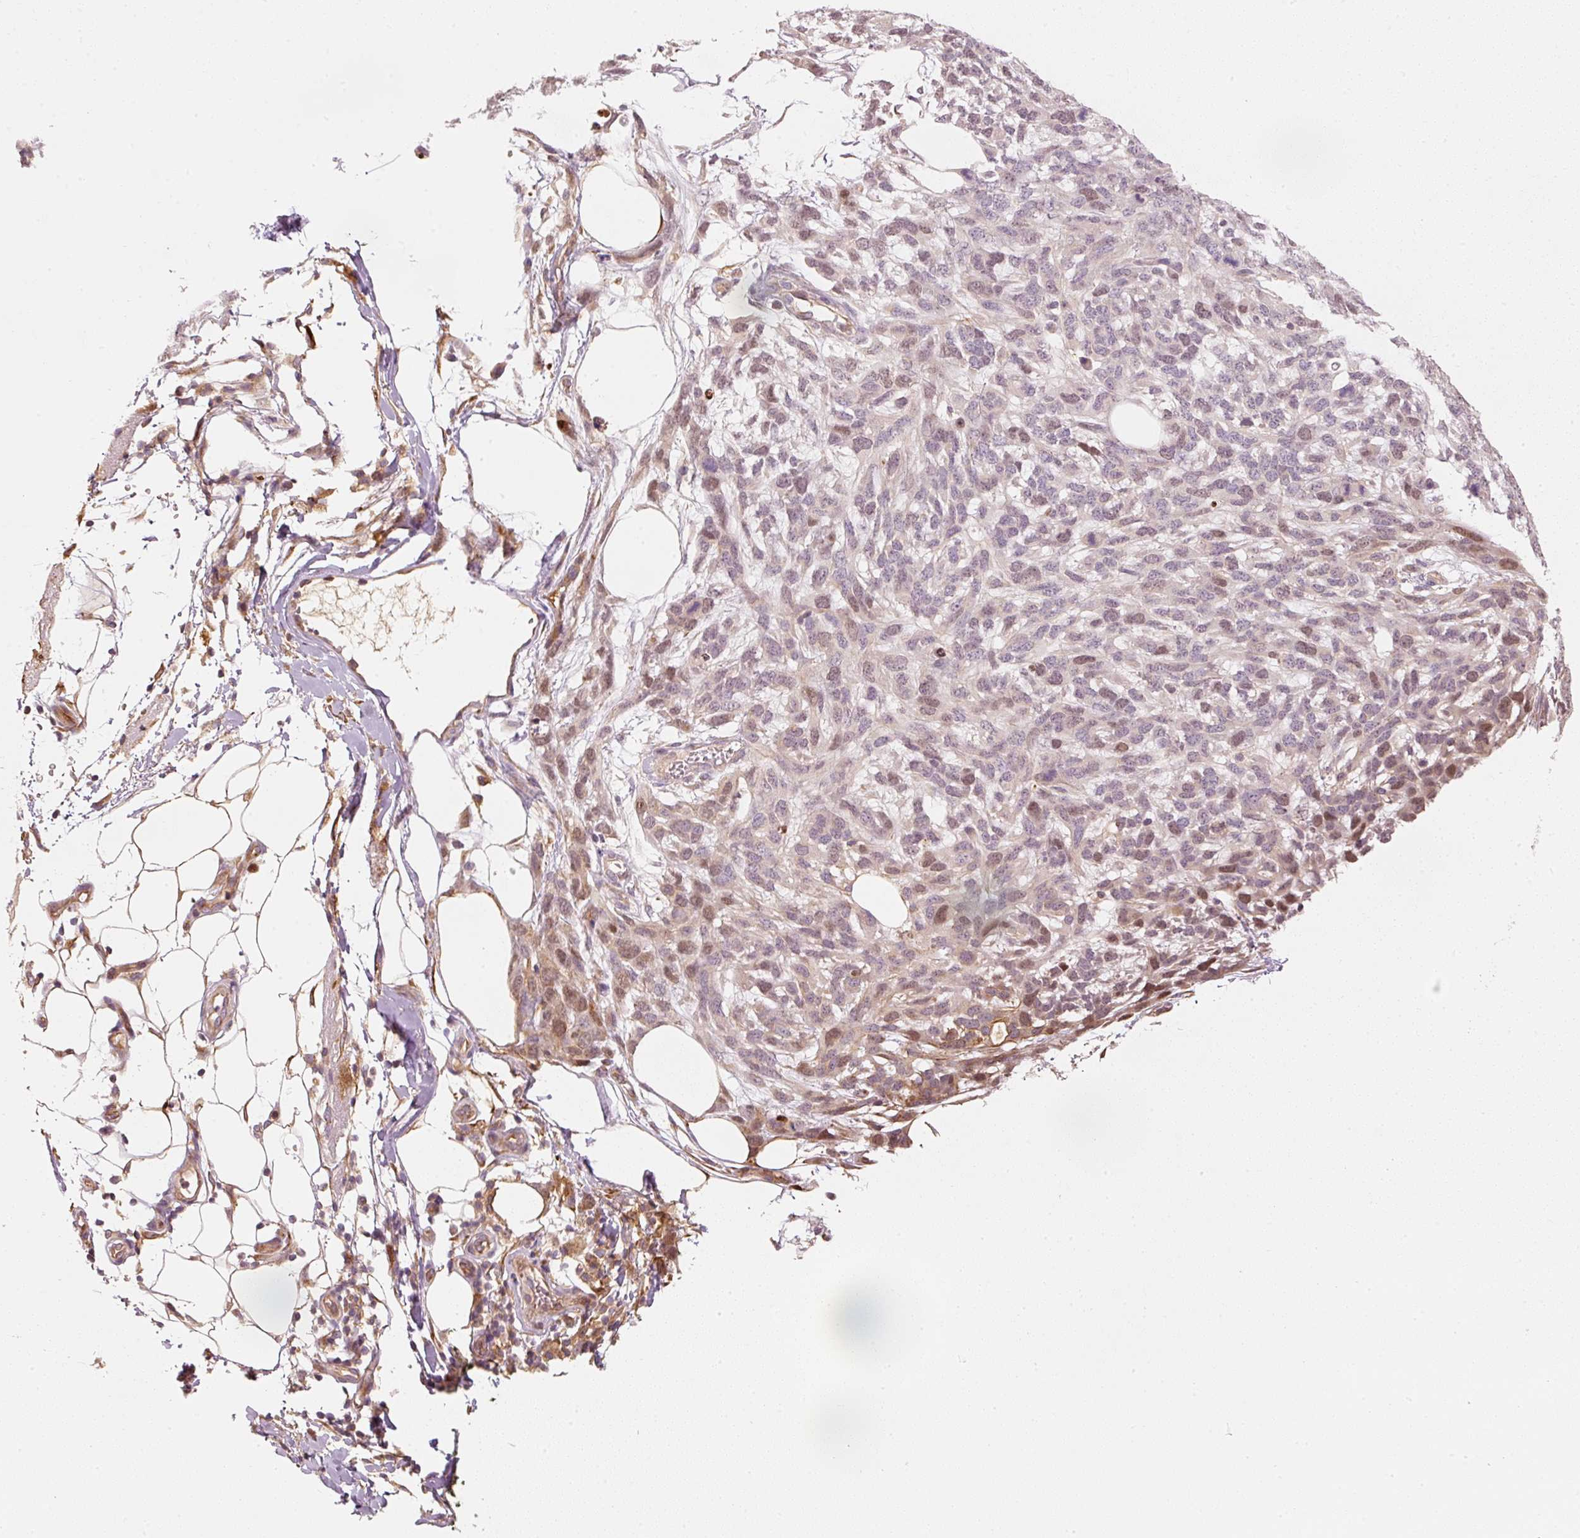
{"staining": {"intensity": "weak", "quantity": "<25%", "location": "nuclear"}, "tissue": "melanoma", "cell_type": "Tumor cells", "image_type": "cancer", "snomed": [{"axis": "morphology", "description": "Normal morphology"}, {"axis": "morphology", "description": "Malignant melanoma, NOS"}, {"axis": "topography", "description": "Skin"}], "caption": "This is an immunohistochemistry micrograph of human malignant melanoma. There is no staining in tumor cells.", "gene": "TREX2", "patient": {"sex": "female", "age": 72}}